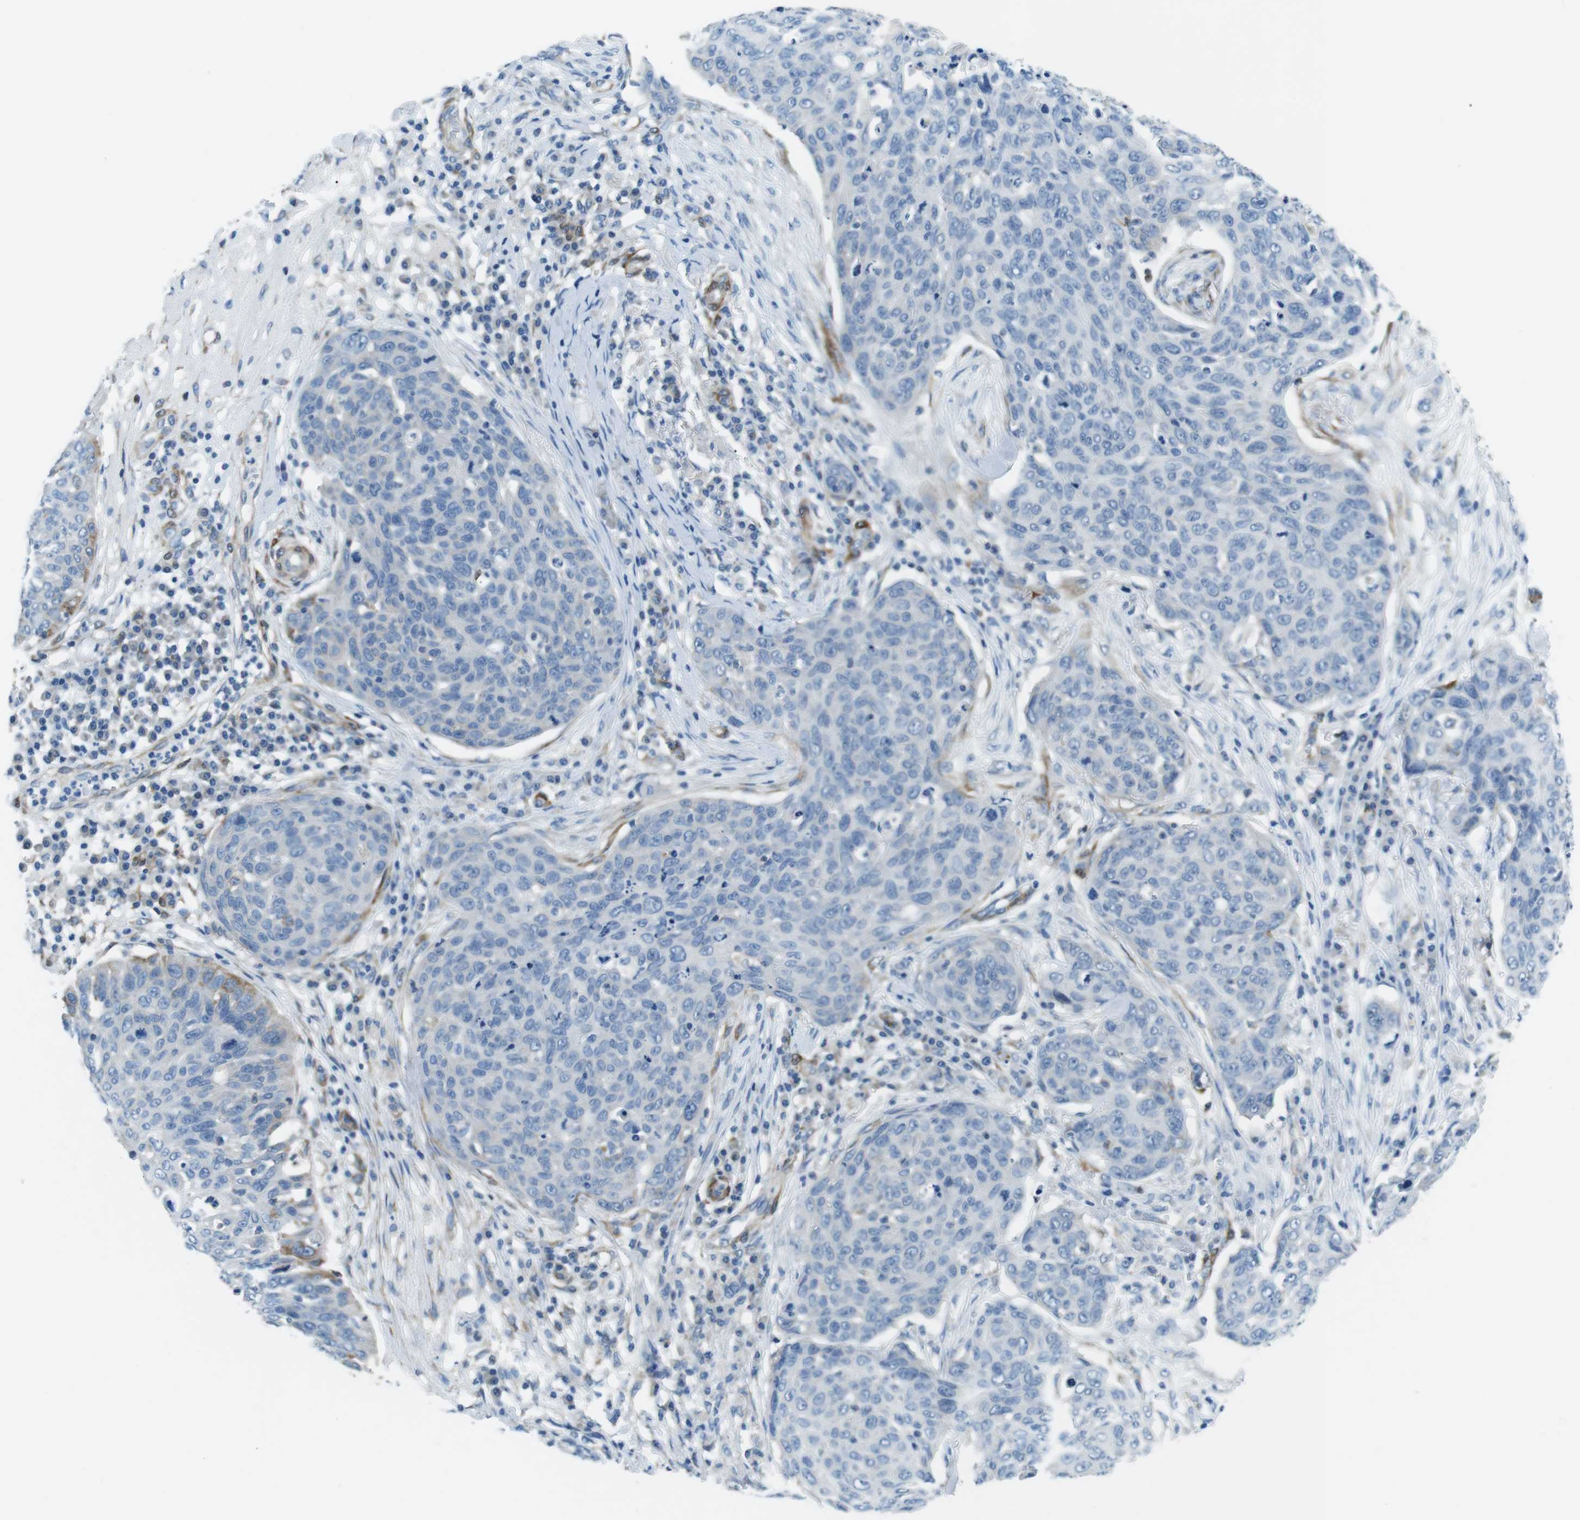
{"staining": {"intensity": "negative", "quantity": "none", "location": "none"}, "tissue": "skin cancer", "cell_type": "Tumor cells", "image_type": "cancer", "snomed": [{"axis": "morphology", "description": "Squamous cell carcinoma in situ, NOS"}, {"axis": "morphology", "description": "Squamous cell carcinoma, NOS"}, {"axis": "topography", "description": "Skin"}], "caption": "IHC of skin cancer shows no staining in tumor cells.", "gene": "PHLDA1", "patient": {"sex": "male", "age": 93}}